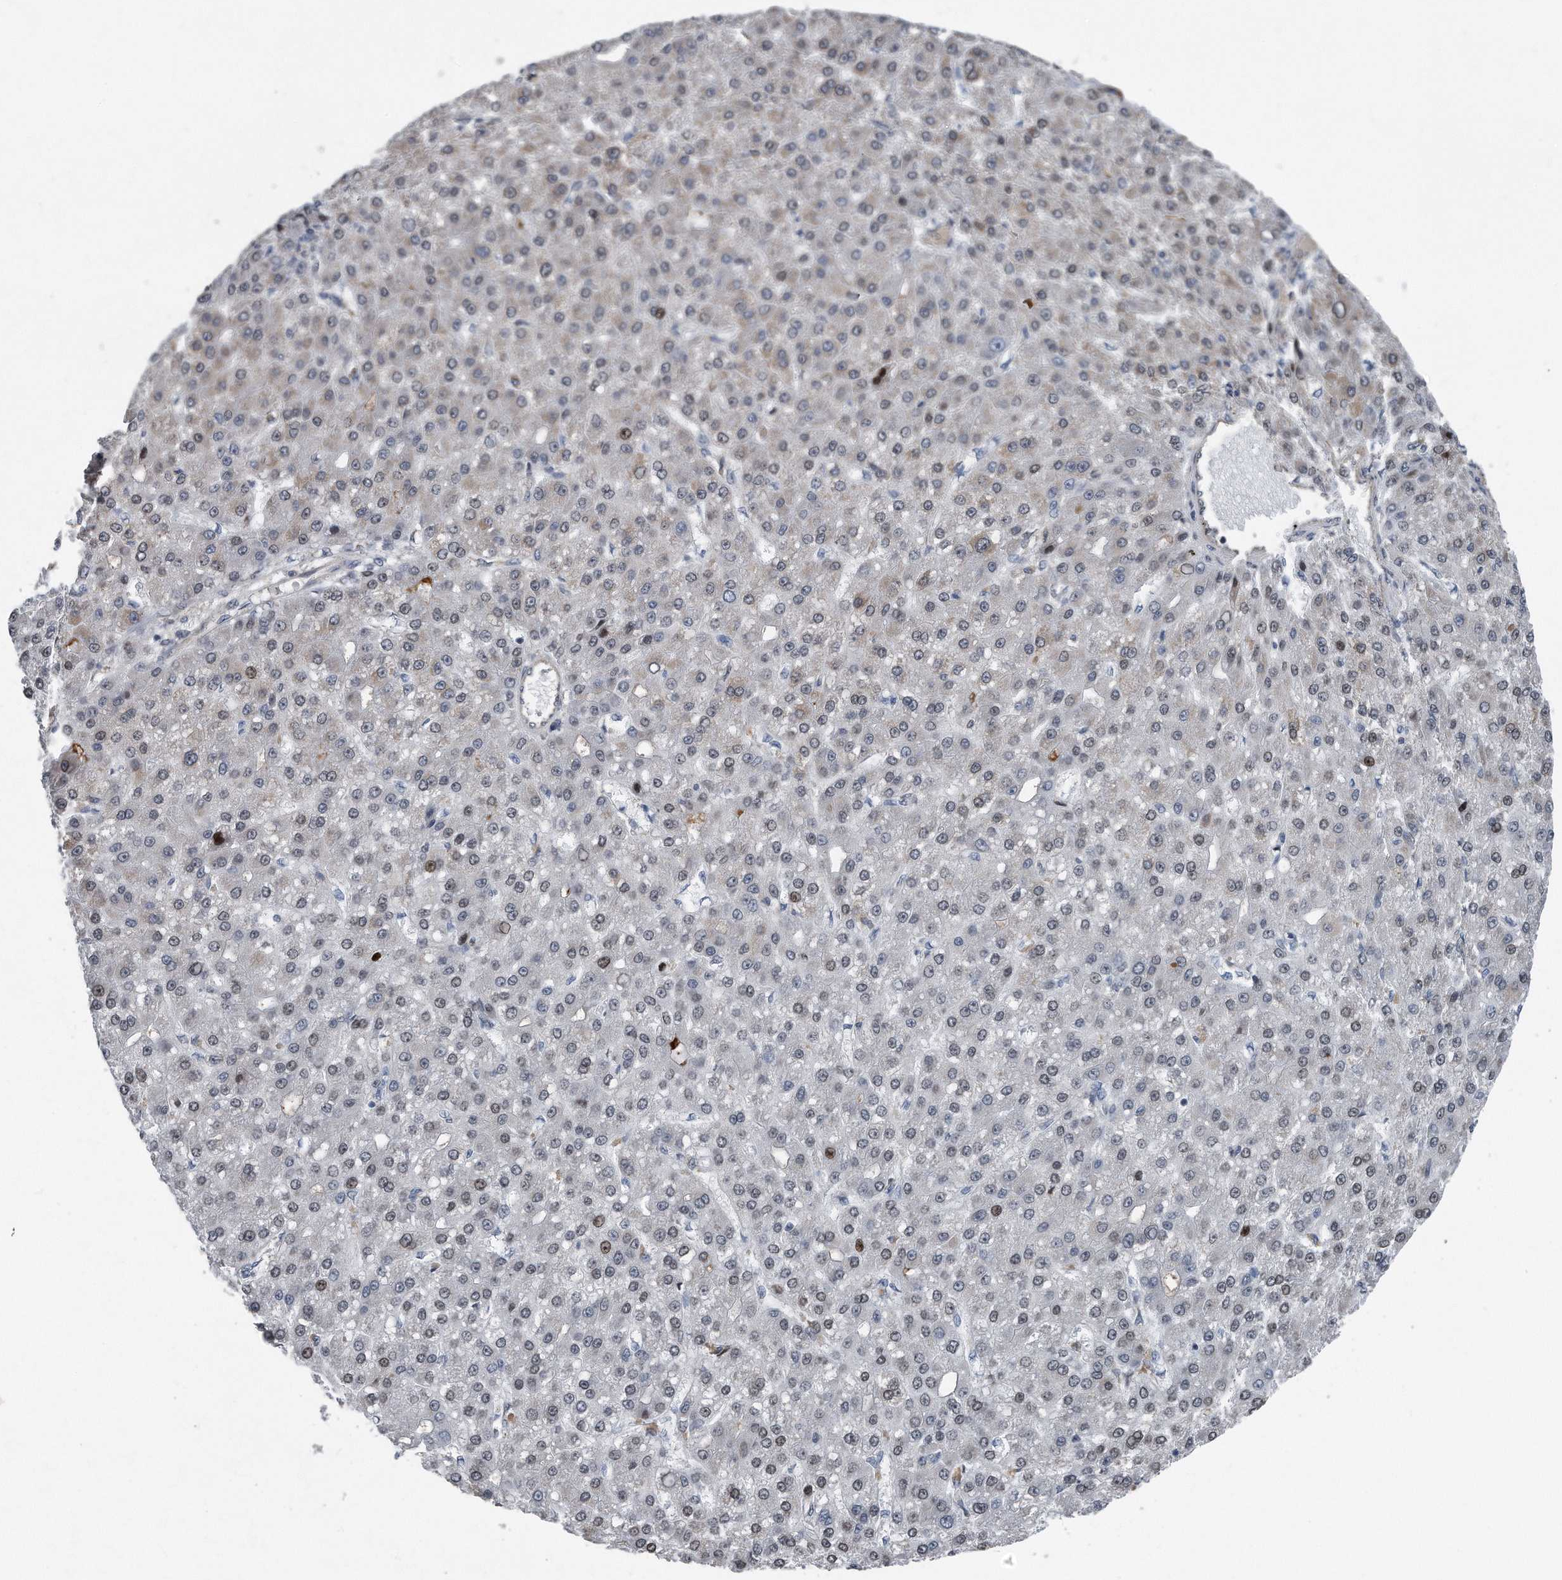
{"staining": {"intensity": "weak", "quantity": "25%-75%", "location": "nuclear"}, "tissue": "liver cancer", "cell_type": "Tumor cells", "image_type": "cancer", "snomed": [{"axis": "morphology", "description": "Carcinoma, Hepatocellular, NOS"}, {"axis": "topography", "description": "Liver"}], "caption": "Immunohistochemical staining of liver cancer (hepatocellular carcinoma) demonstrates low levels of weak nuclear positivity in approximately 25%-75% of tumor cells.", "gene": "DST", "patient": {"sex": "male", "age": 67}}